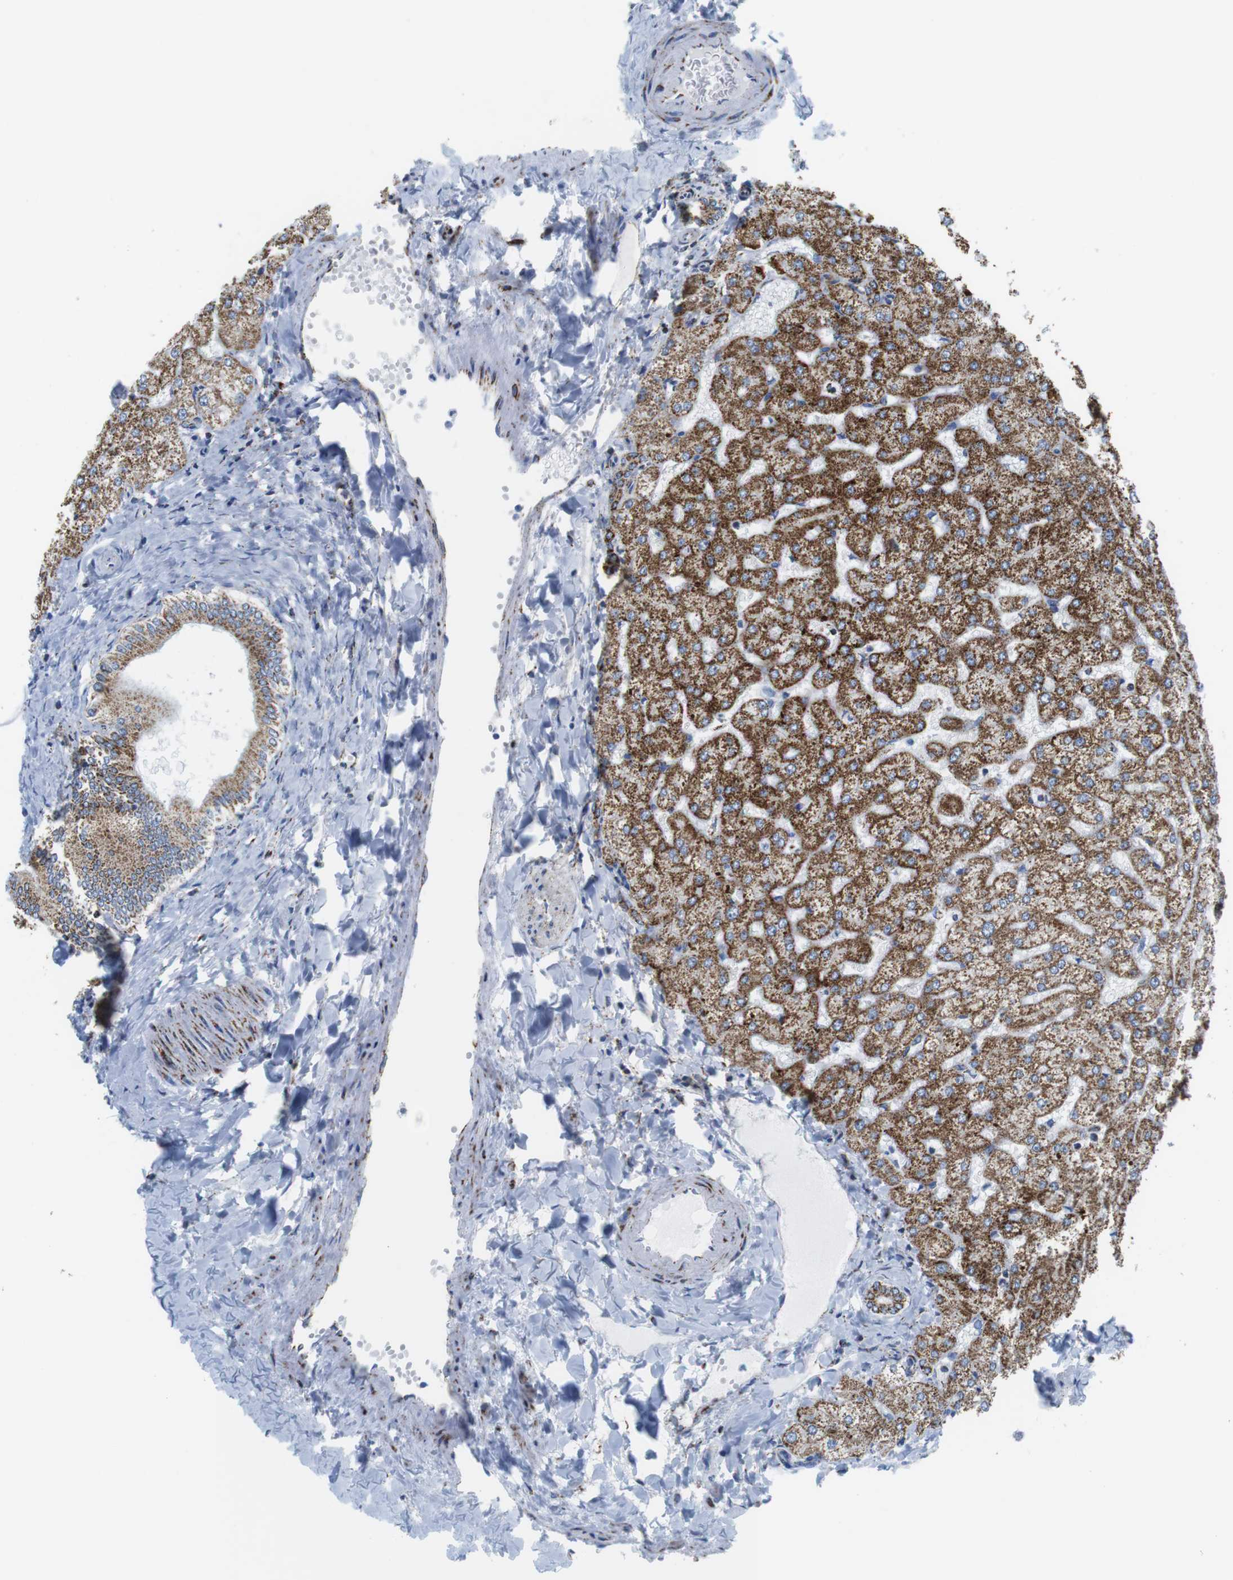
{"staining": {"intensity": "strong", "quantity": ">75%", "location": "cytoplasmic/membranous"}, "tissue": "liver", "cell_type": "Cholangiocytes", "image_type": "normal", "snomed": [{"axis": "morphology", "description": "Normal tissue, NOS"}, {"axis": "topography", "description": "Liver"}], "caption": "A brown stain highlights strong cytoplasmic/membranous positivity of a protein in cholangiocytes of unremarkable liver. Nuclei are stained in blue.", "gene": "ATP5PO", "patient": {"sex": "female", "age": 32}}